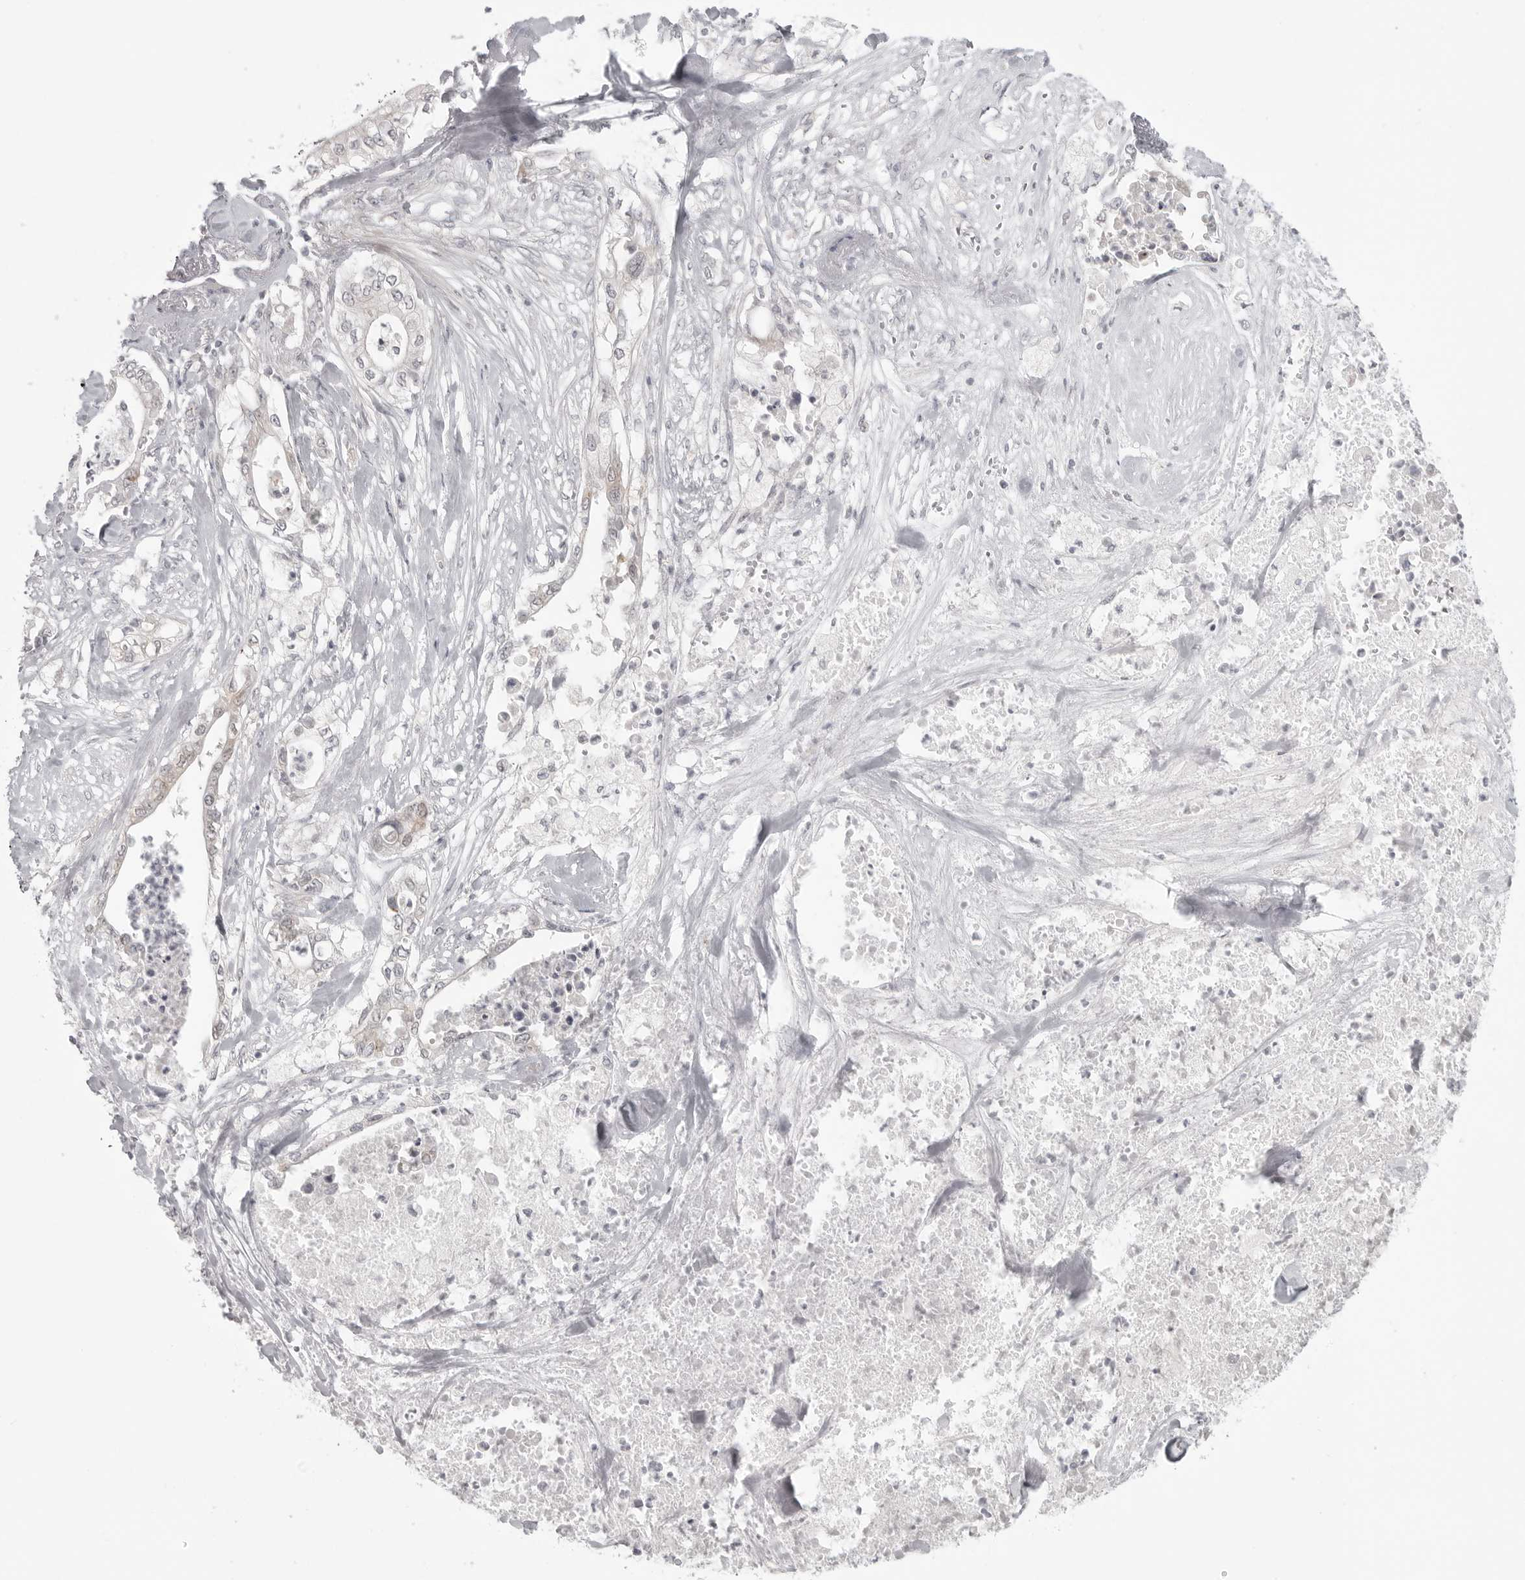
{"staining": {"intensity": "weak", "quantity": "<25%", "location": "cytoplasmic/membranous"}, "tissue": "pancreatic cancer", "cell_type": "Tumor cells", "image_type": "cancer", "snomed": [{"axis": "morphology", "description": "Adenocarcinoma, NOS"}, {"axis": "topography", "description": "Pancreas"}], "caption": "Pancreatic cancer was stained to show a protein in brown. There is no significant staining in tumor cells. (DAB IHC with hematoxylin counter stain).", "gene": "TUT4", "patient": {"sex": "female", "age": 78}}